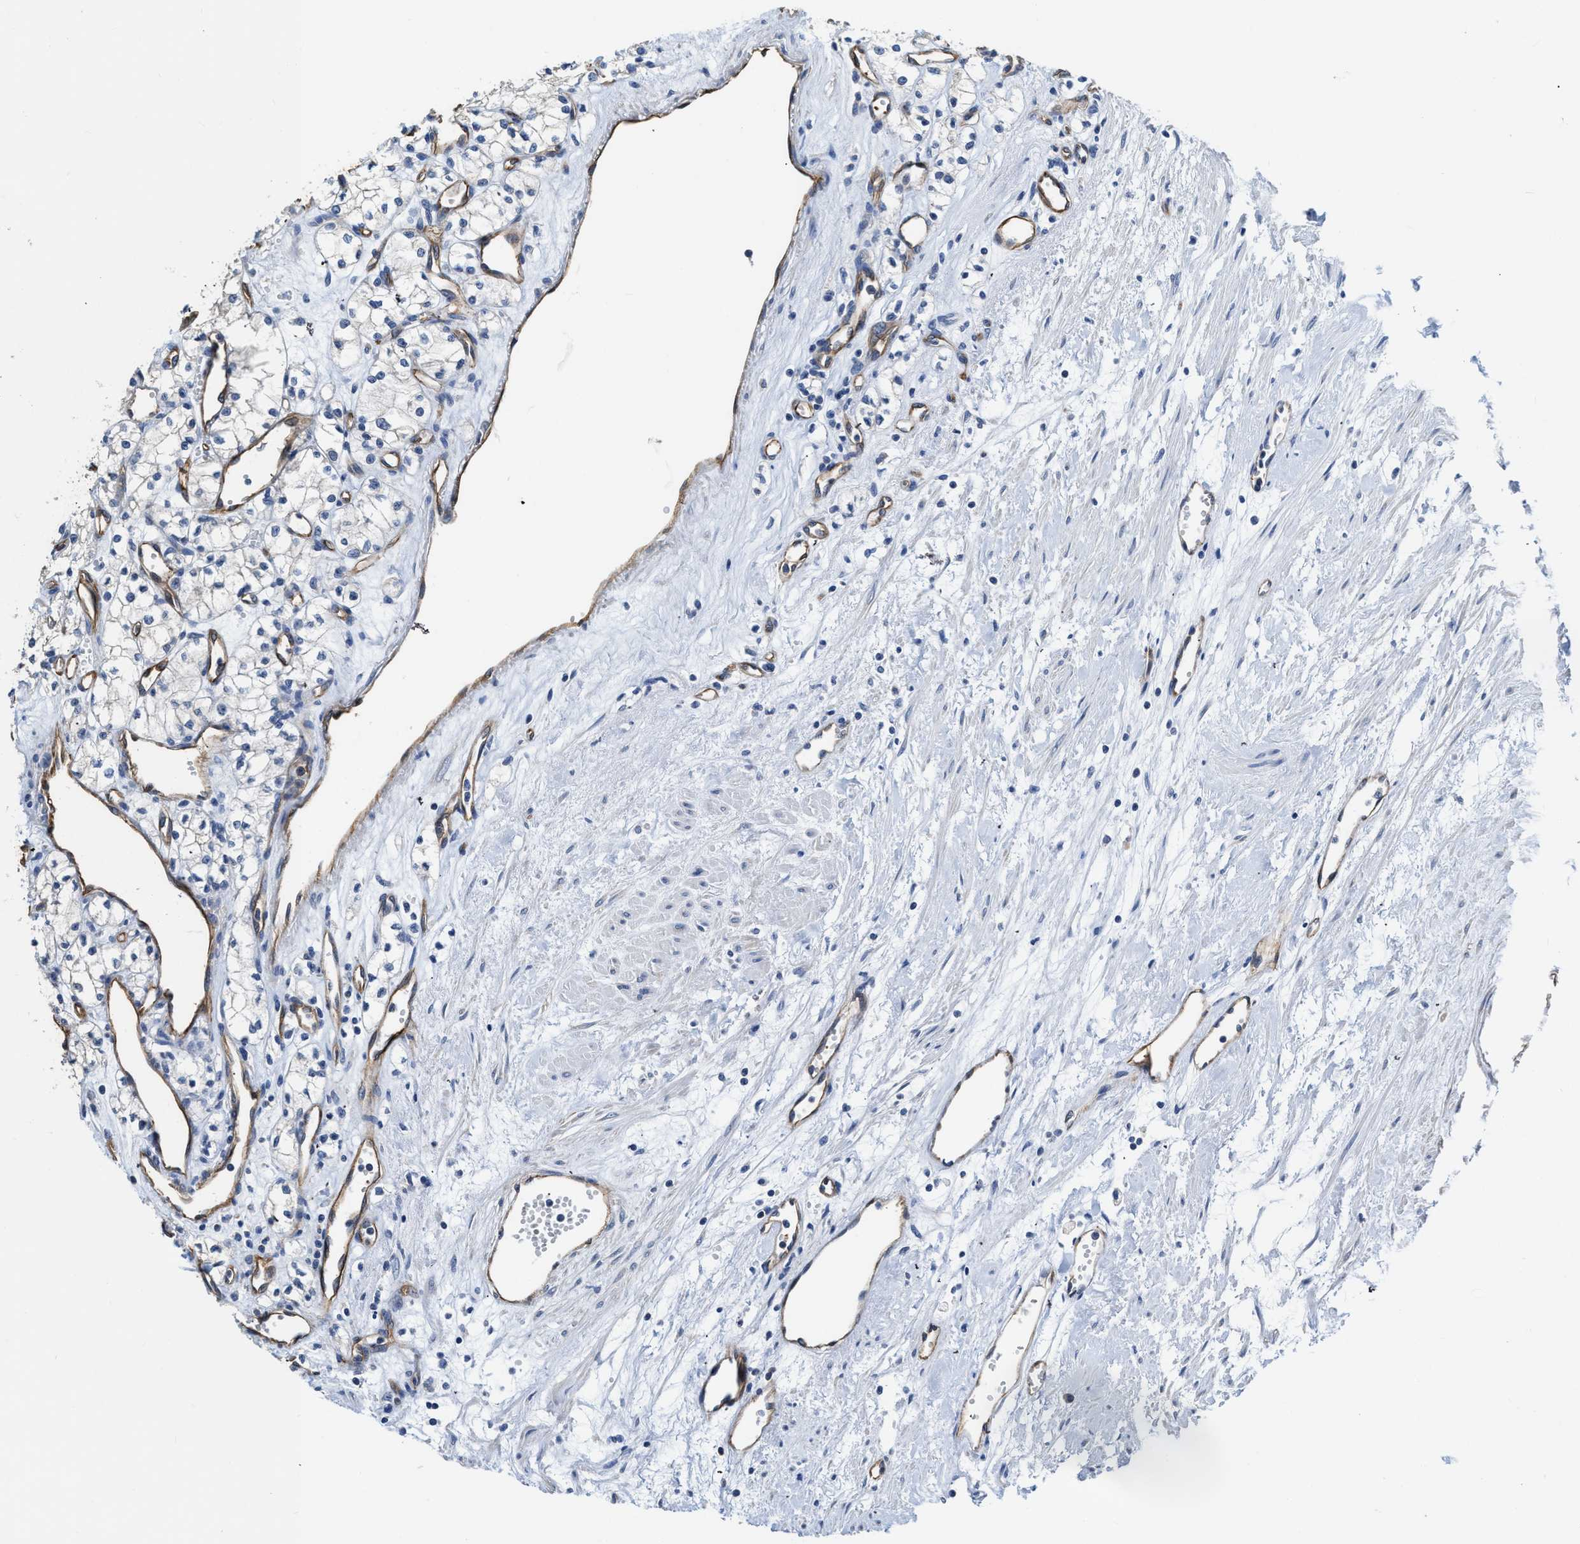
{"staining": {"intensity": "negative", "quantity": "none", "location": "none"}, "tissue": "renal cancer", "cell_type": "Tumor cells", "image_type": "cancer", "snomed": [{"axis": "morphology", "description": "Adenocarcinoma, NOS"}, {"axis": "topography", "description": "Kidney"}], "caption": "Immunohistochemistry of renal adenocarcinoma shows no staining in tumor cells. (Brightfield microscopy of DAB (3,3'-diaminobenzidine) immunohistochemistry at high magnification).", "gene": "C22orf42", "patient": {"sex": "male", "age": 59}}